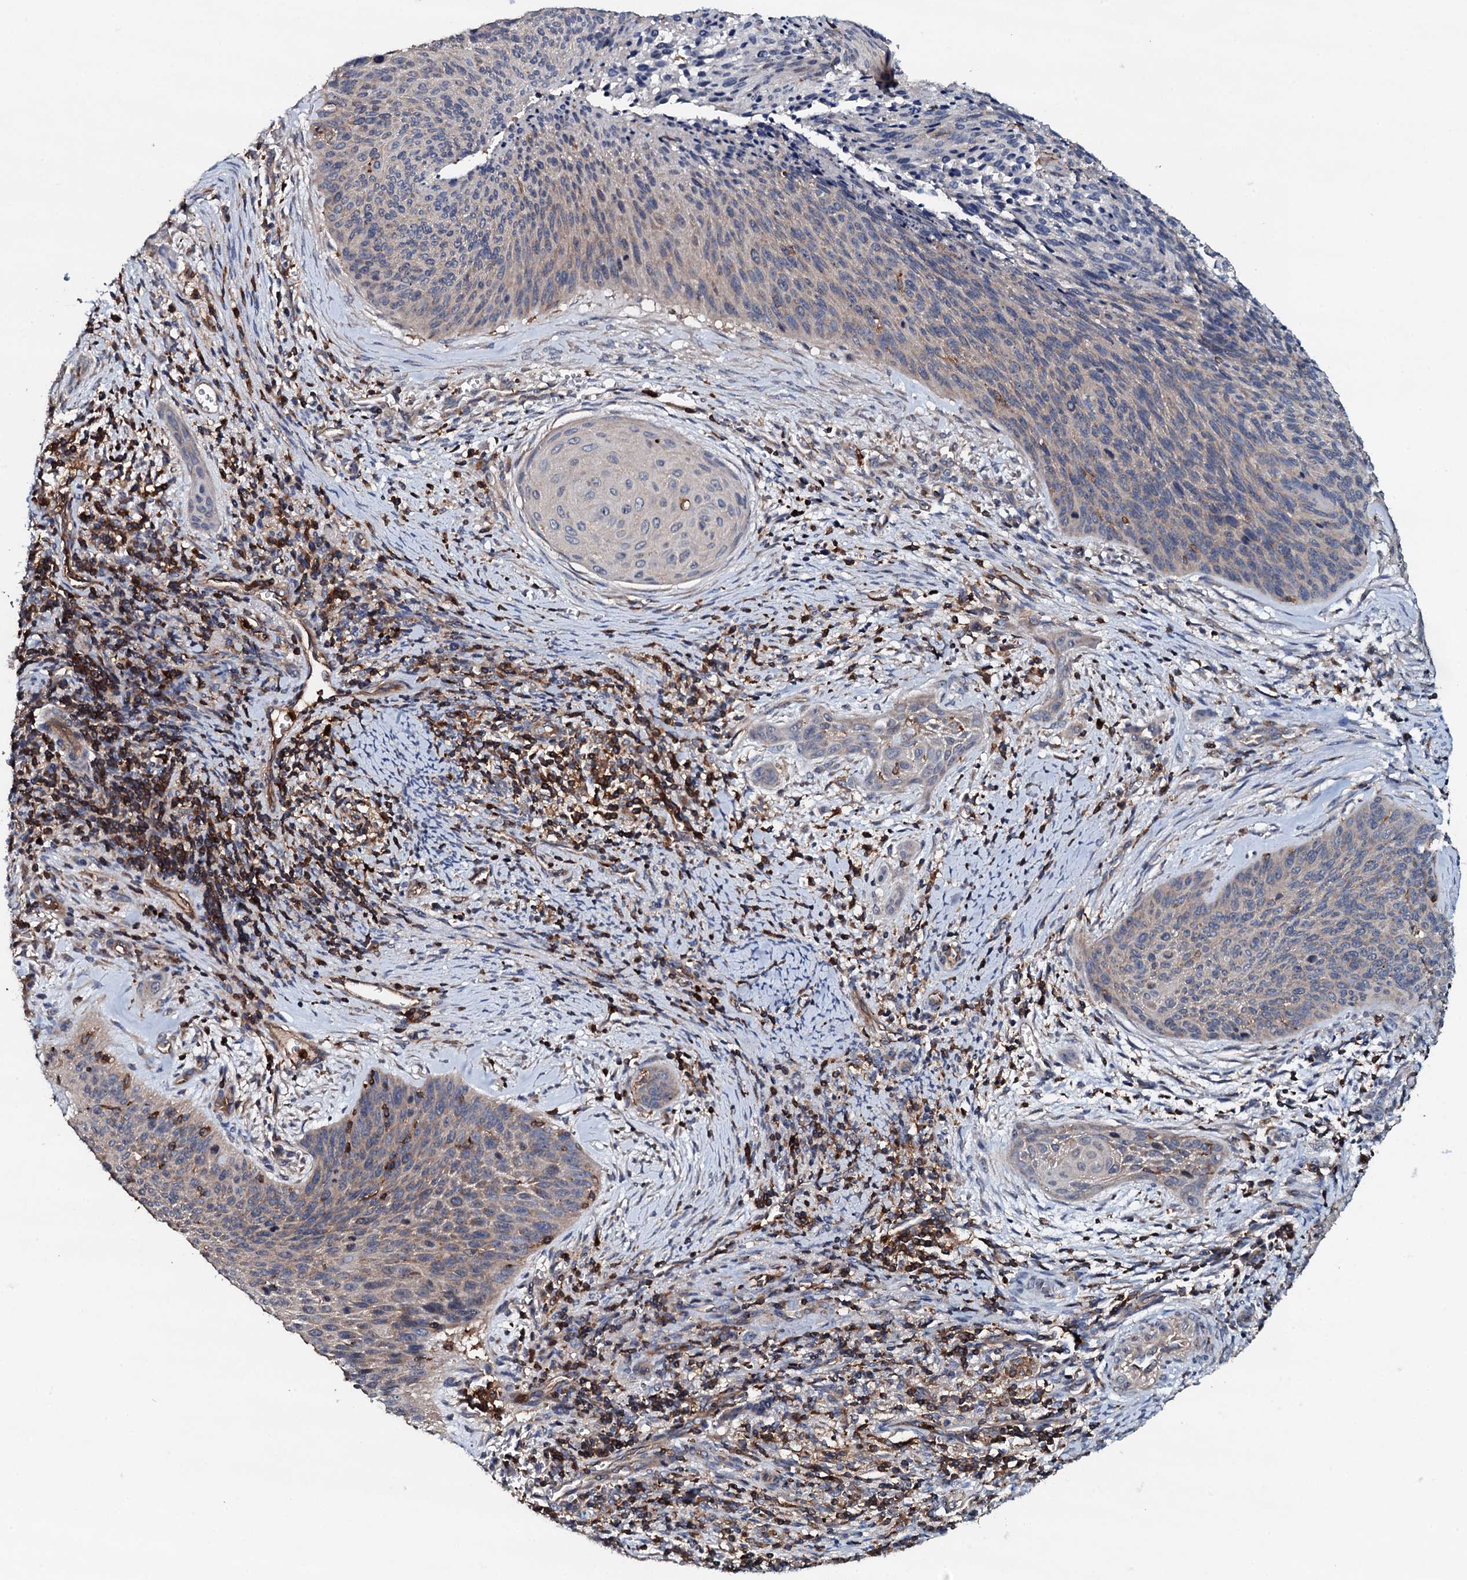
{"staining": {"intensity": "weak", "quantity": "<25%", "location": "cytoplasmic/membranous"}, "tissue": "cervical cancer", "cell_type": "Tumor cells", "image_type": "cancer", "snomed": [{"axis": "morphology", "description": "Squamous cell carcinoma, NOS"}, {"axis": "topography", "description": "Cervix"}], "caption": "DAB (3,3'-diaminobenzidine) immunohistochemical staining of human cervical squamous cell carcinoma displays no significant expression in tumor cells.", "gene": "GRK2", "patient": {"sex": "female", "age": 55}}